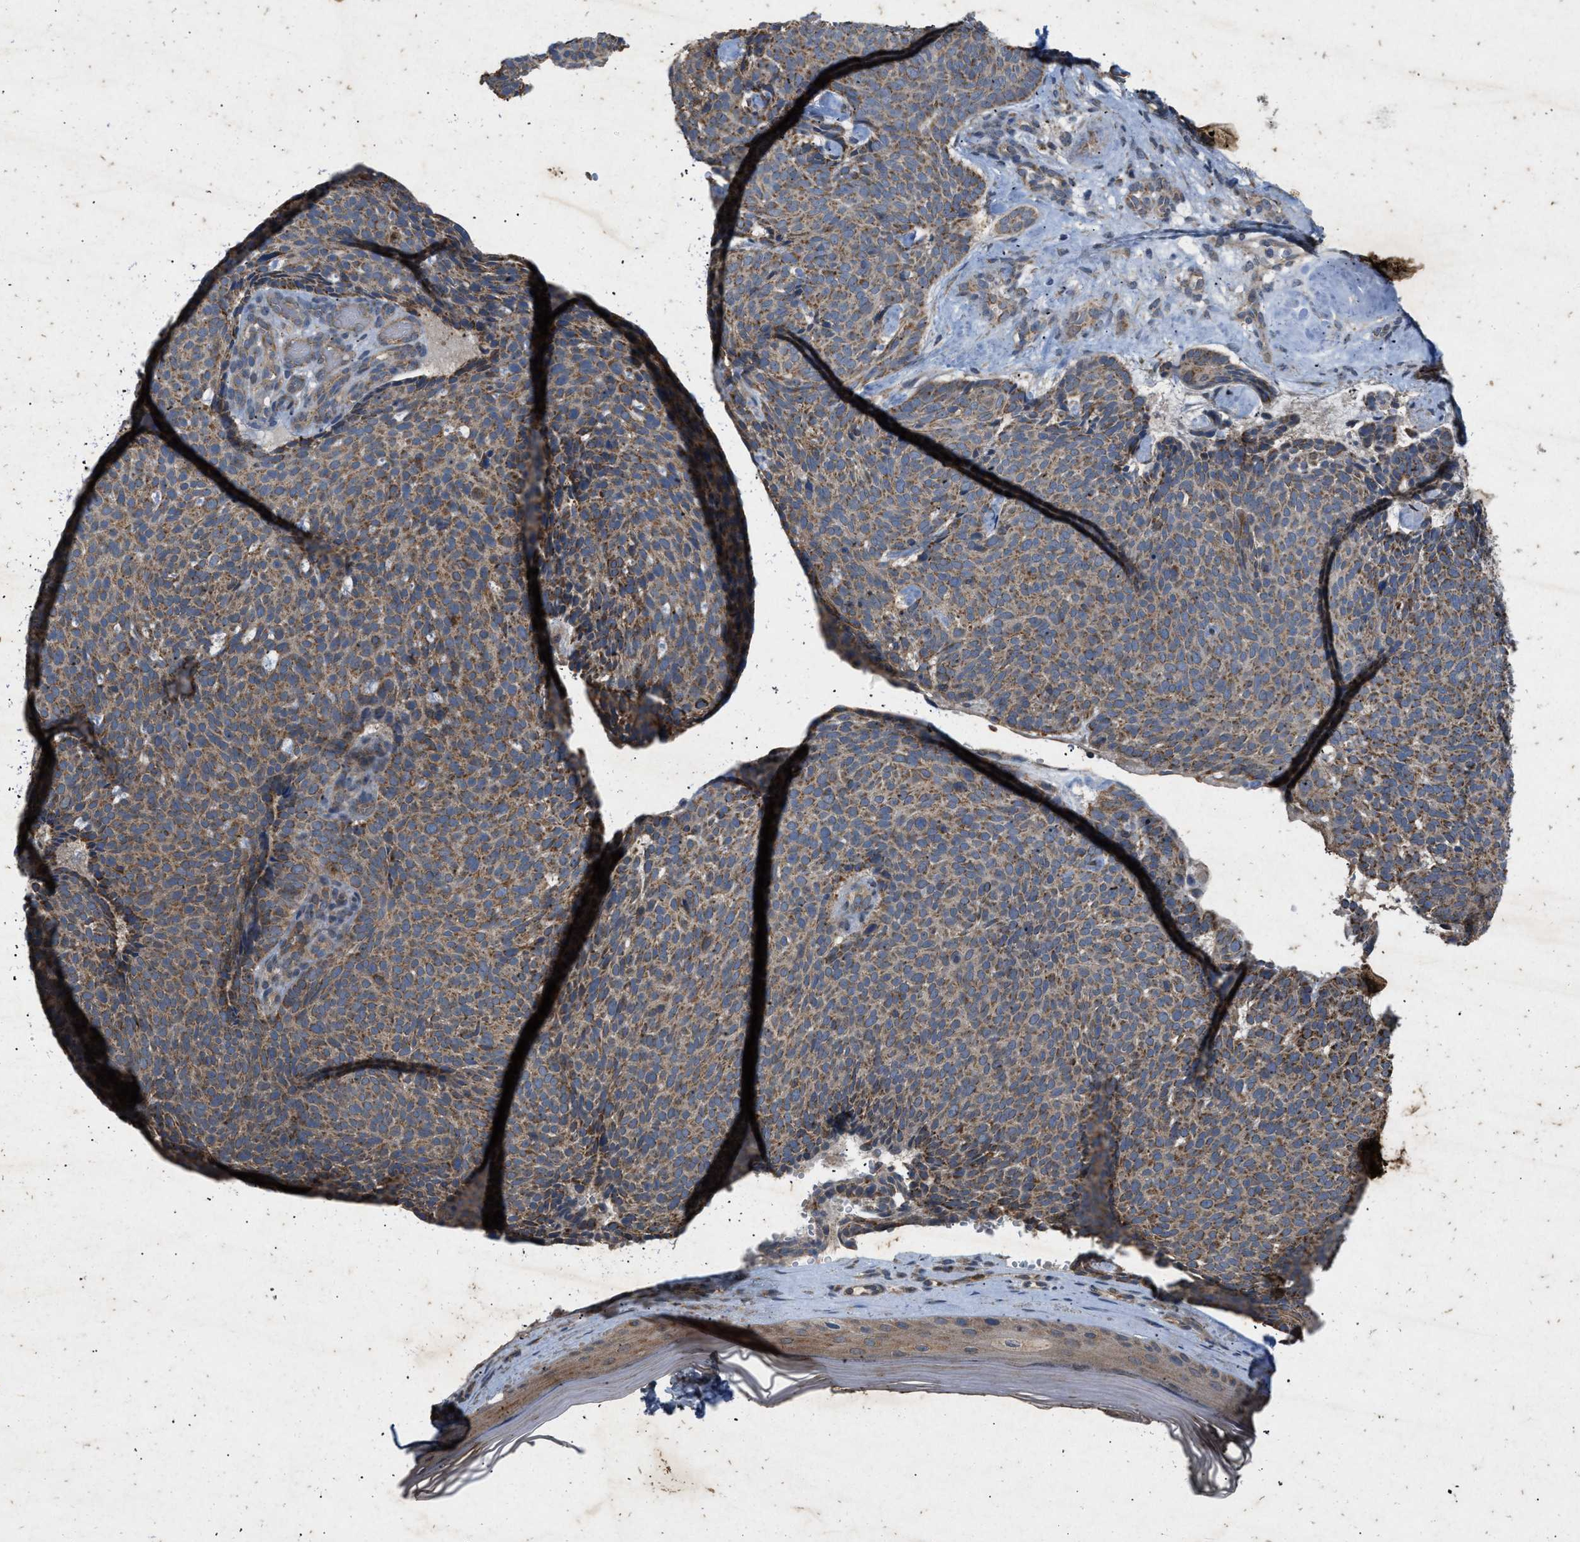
{"staining": {"intensity": "moderate", "quantity": ">75%", "location": "cytoplasmic/membranous"}, "tissue": "skin cancer", "cell_type": "Tumor cells", "image_type": "cancer", "snomed": [{"axis": "morphology", "description": "Basal cell carcinoma"}, {"axis": "topography", "description": "Skin"}], "caption": "Immunohistochemistry staining of skin cancer, which displays medium levels of moderate cytoplasmic/membranous staining in about >75% of tumor cells indicating moderate cytoplasmic/membranous protein expression. The staining was performed using DAB (brown) for protein detection and nuclei were counterstained in hematoxylin (blue).", "gene": "PRKG2", "patient": {"sex": "male", "age": 61}}